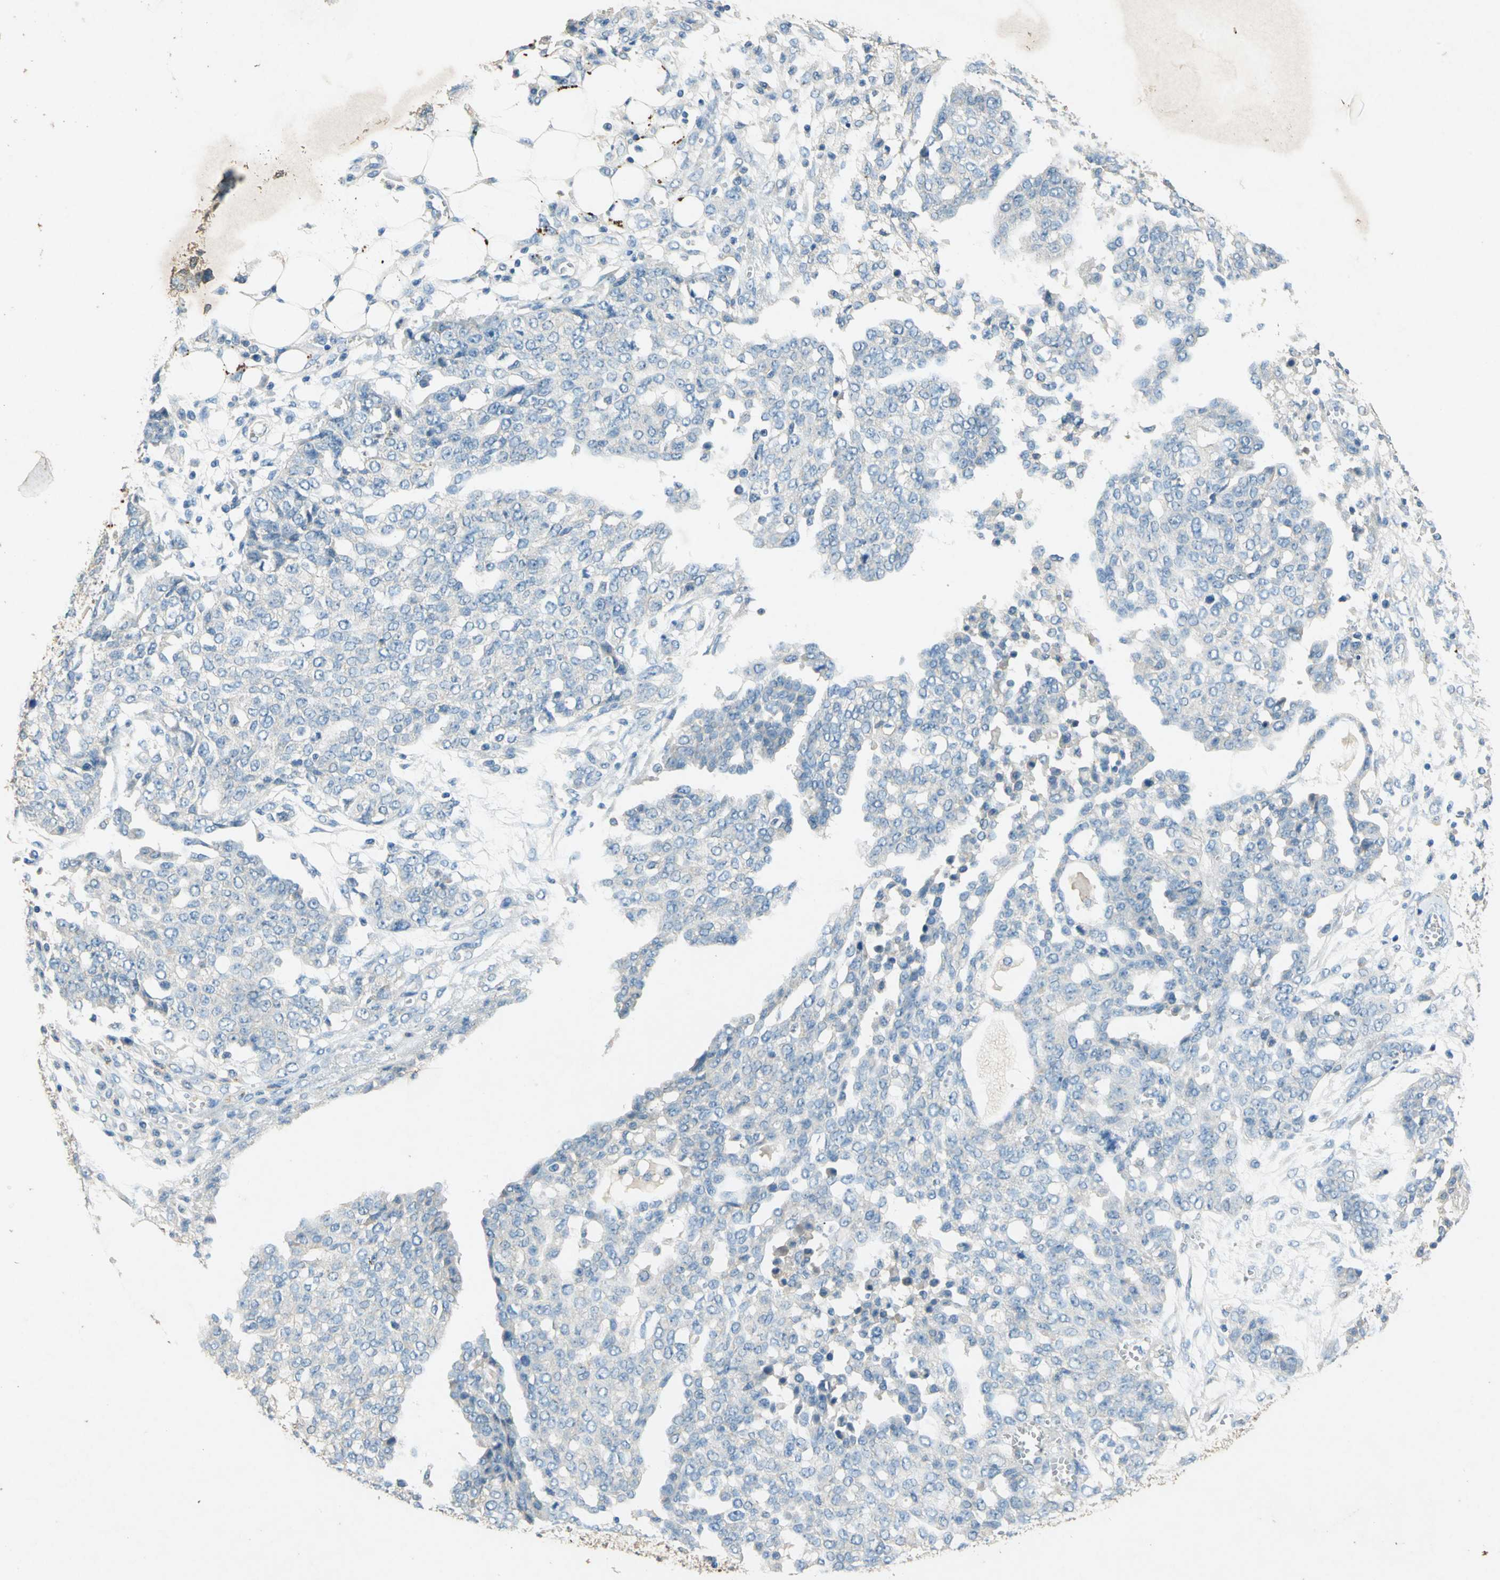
{"staining": {"intensity": "weak", "quantity": ">75%", "location": "cytoplasmic/membranous"}, "tissue": "ovarian cancer", "cell_type": "Tumor cells", "image_type": "cancer", "snomed": [{"axis": "morphology", "description": "Cystadenocarcinoma, serous, NOS"}, {"axis": "topography", "description": "Soft tissue"}, {"axis": "topography", "description": "Ovary"}], "caption": "This image exhibits IHC staining of ovarian serous cystadenocarcinoma, with low weak cytoplasmic/membranous positivity in about >75% of tumor cells.", "gene": "ADAMTS5", "patient": {"sex": "female", "age": 57}}